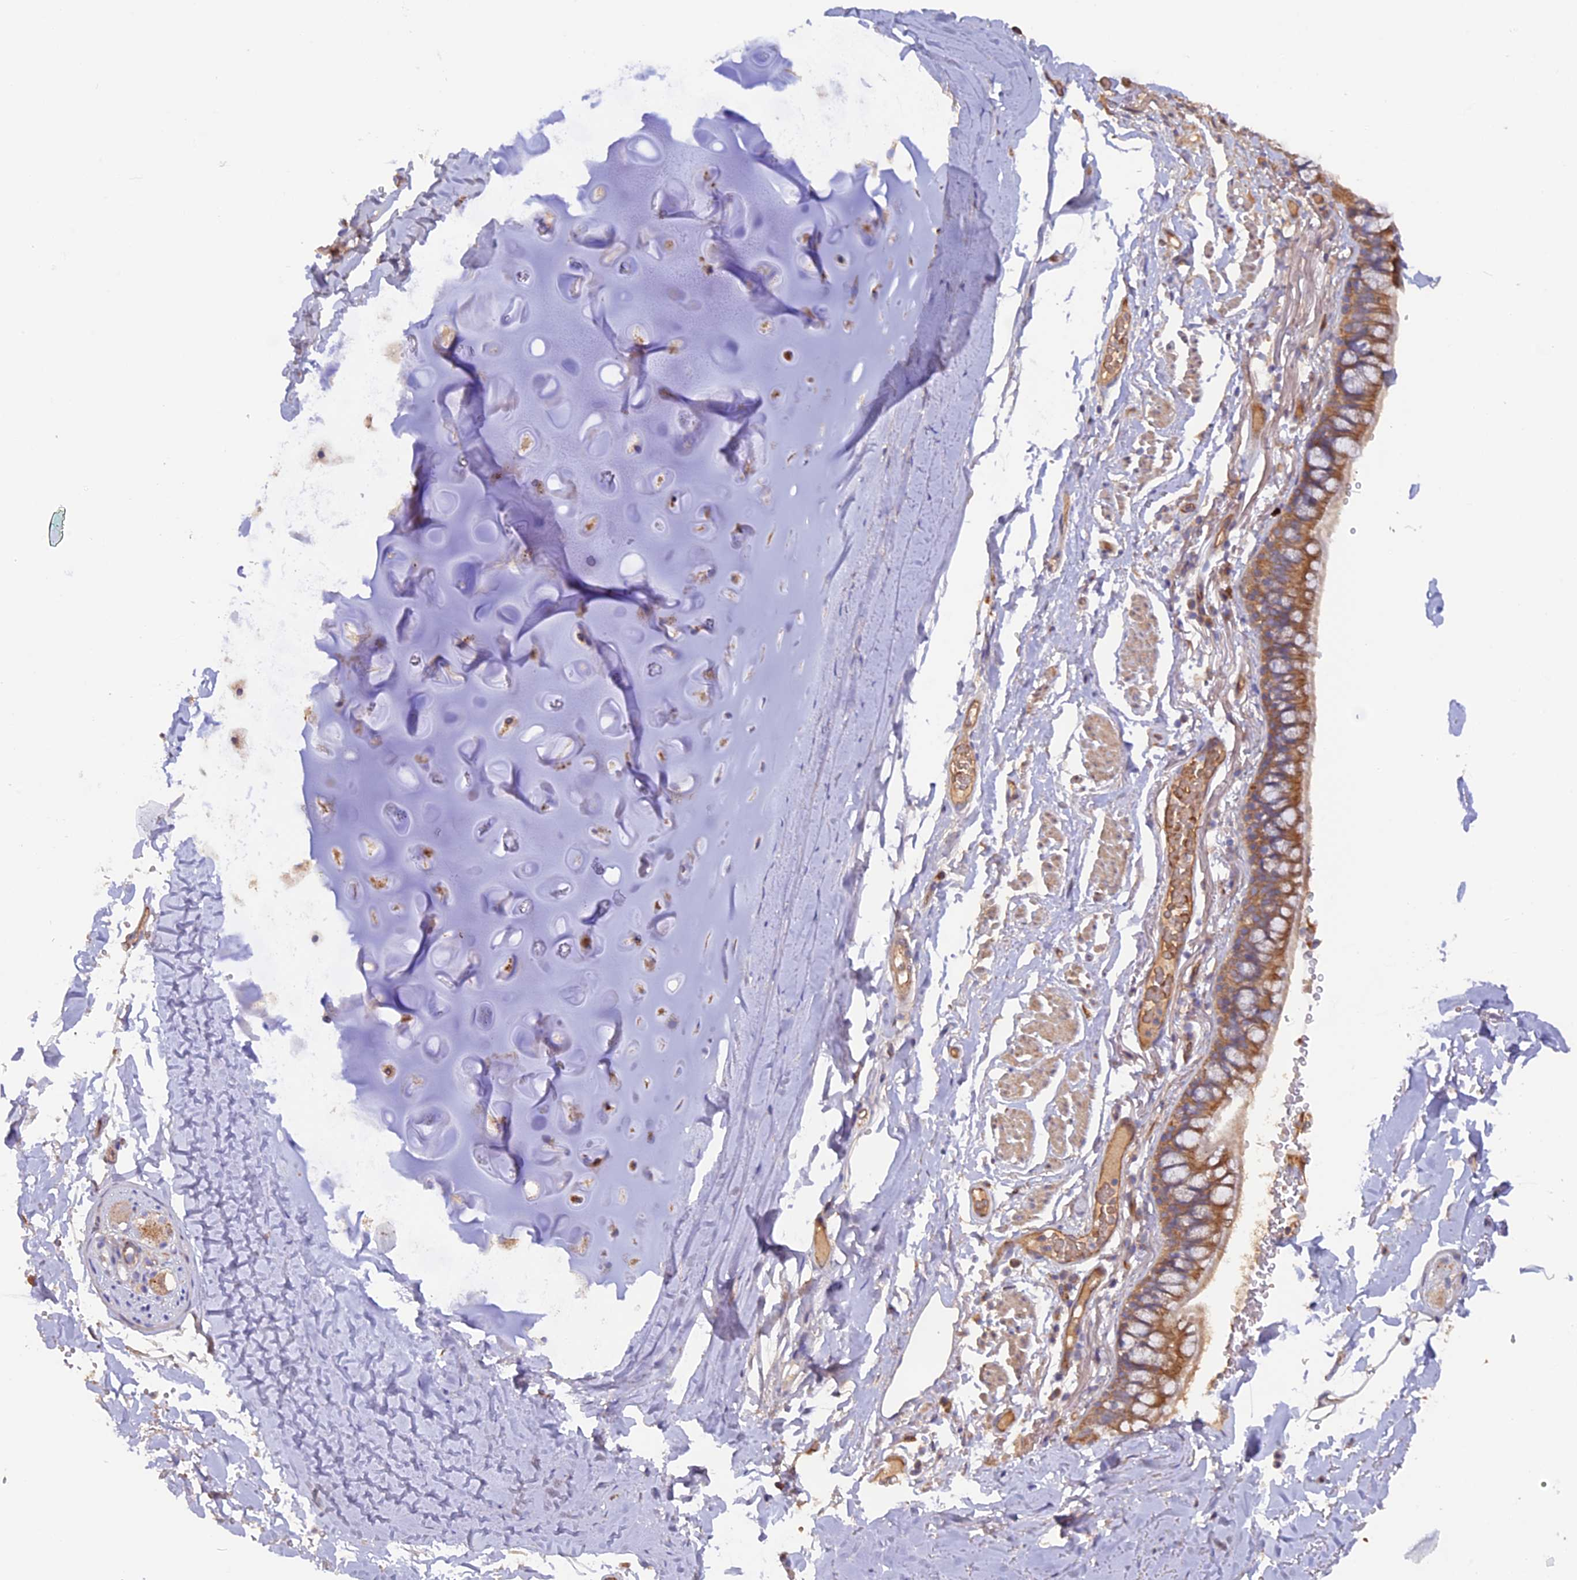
{"staining": {"intensity": "moderate", "quantity": ">75%", "location": "cytoplasmic/membranous"}, "tissue": "adipose tissue", "cell_type": "Adipocytes", "image_type": "normal", "snomed": [{"axis": "morphology", "description": "Normal tissue, NOS"}, {"axis": "topography", "description": "Lymph node"}, {"axis": "topography", "description": "Bronchus"}], "caption": "IHC histopathology image of benign human adipose tissue stained for a protein (brown), which displays medium levels of moderate cytoplasmic/membranous expression in about >75% of adipocytes.", "gene": "DUS3L", "patient": {"sex": "male", "age": 63}}